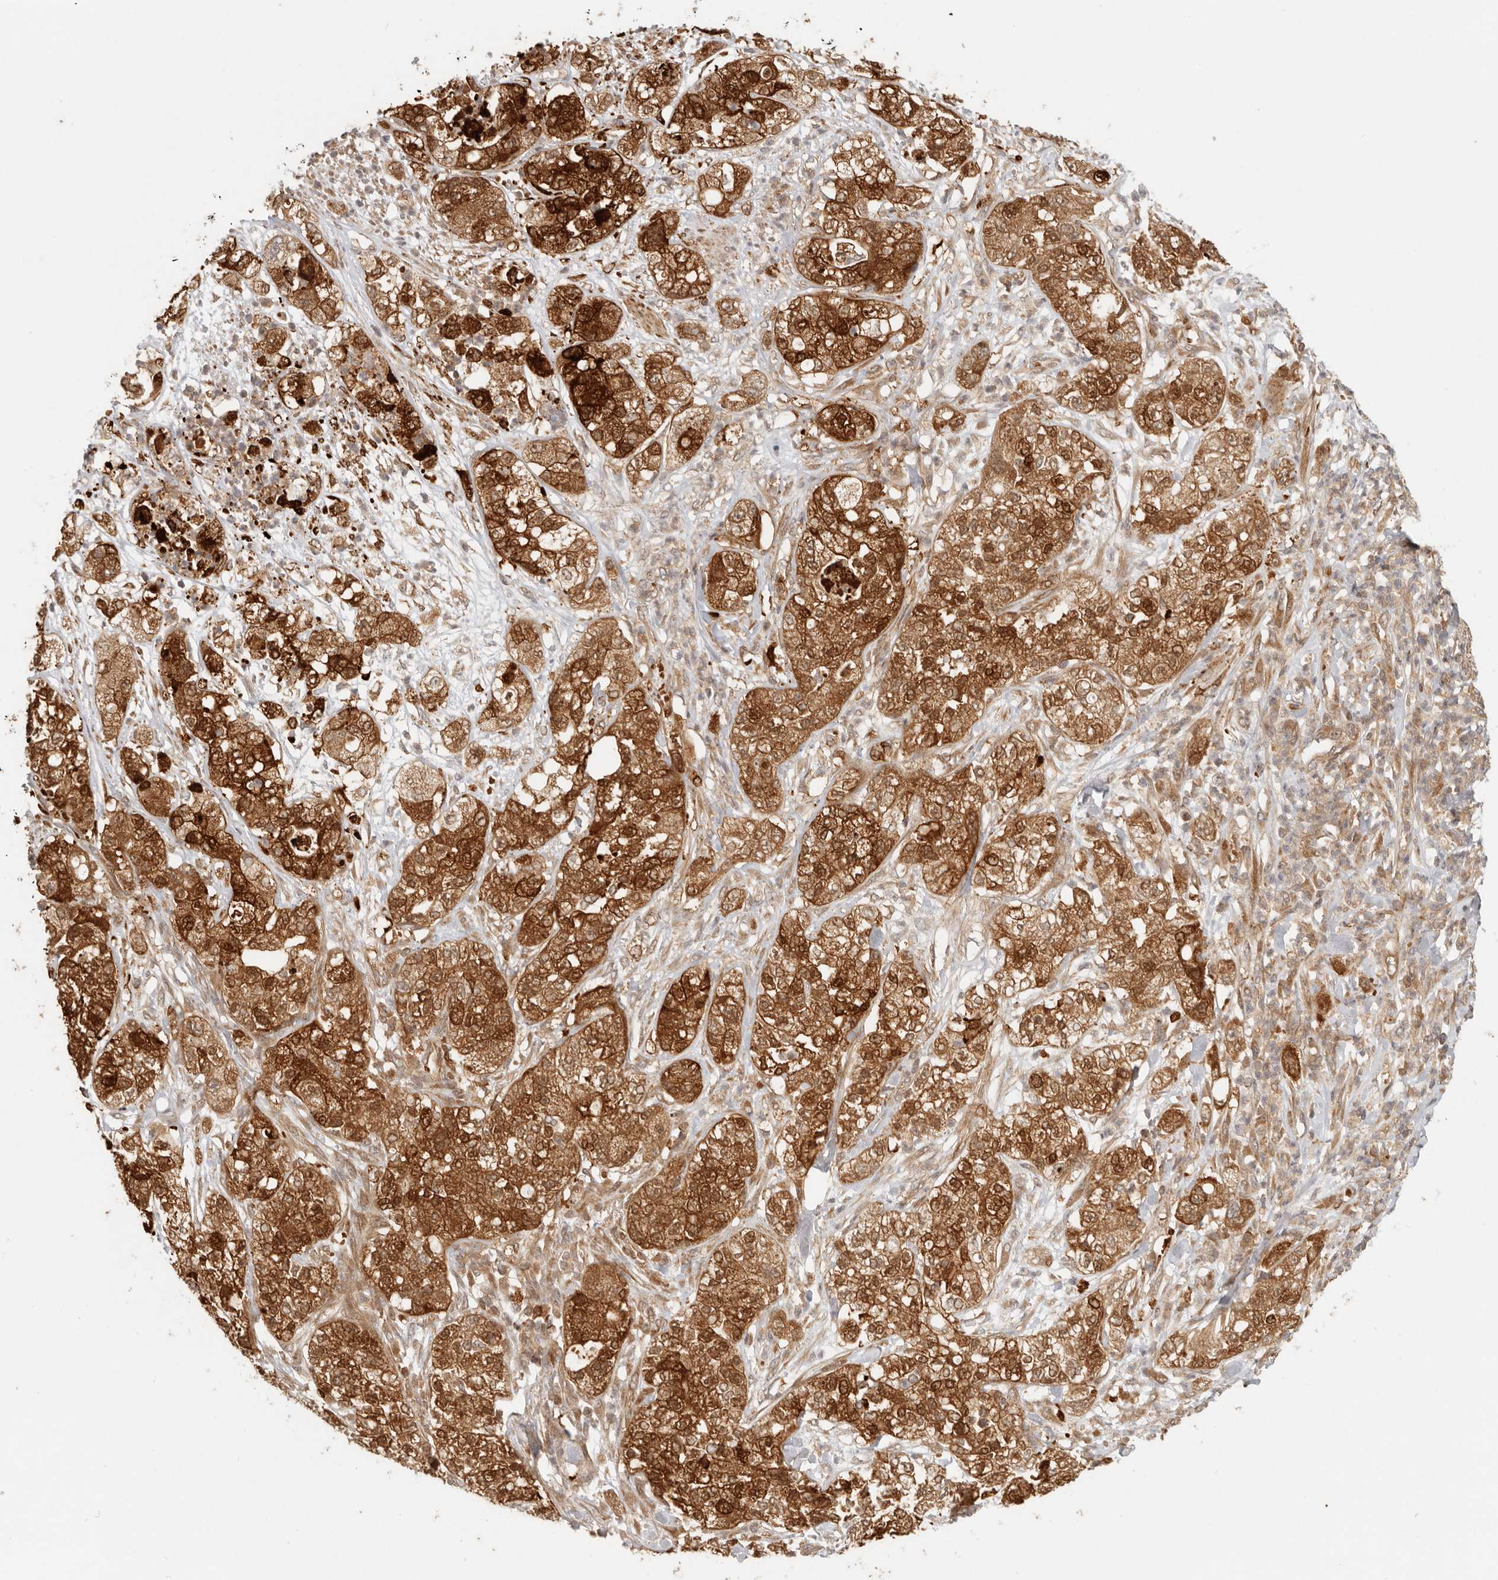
{"staining": {"intensity": "strong", "quantity": ">75%", "location": "cytoplasmic/membranous,nuclear"}, "tissue": "pancreatic cancer", "cell_type": "Tumor cells", "image_type": "cancer", "snomed": [{"axis": "morphology", "description": "Adenocarcinoma, NOS"}, {"axis": "topography", "description": "Pancreas"}], "caption": "IHC photomicrograph of neoplastic tissue: human pancreatic adenocarcinoma stained using IHC shows high levels of strong protein expression localized specifically in the cytoplasmic/membranous and nuclear of tumor cells, appearing as a cytoplasmic/membranous and nuclear brown color.", "gene": "AHDC1", "patient": {"sex": "female", "age": 78}}